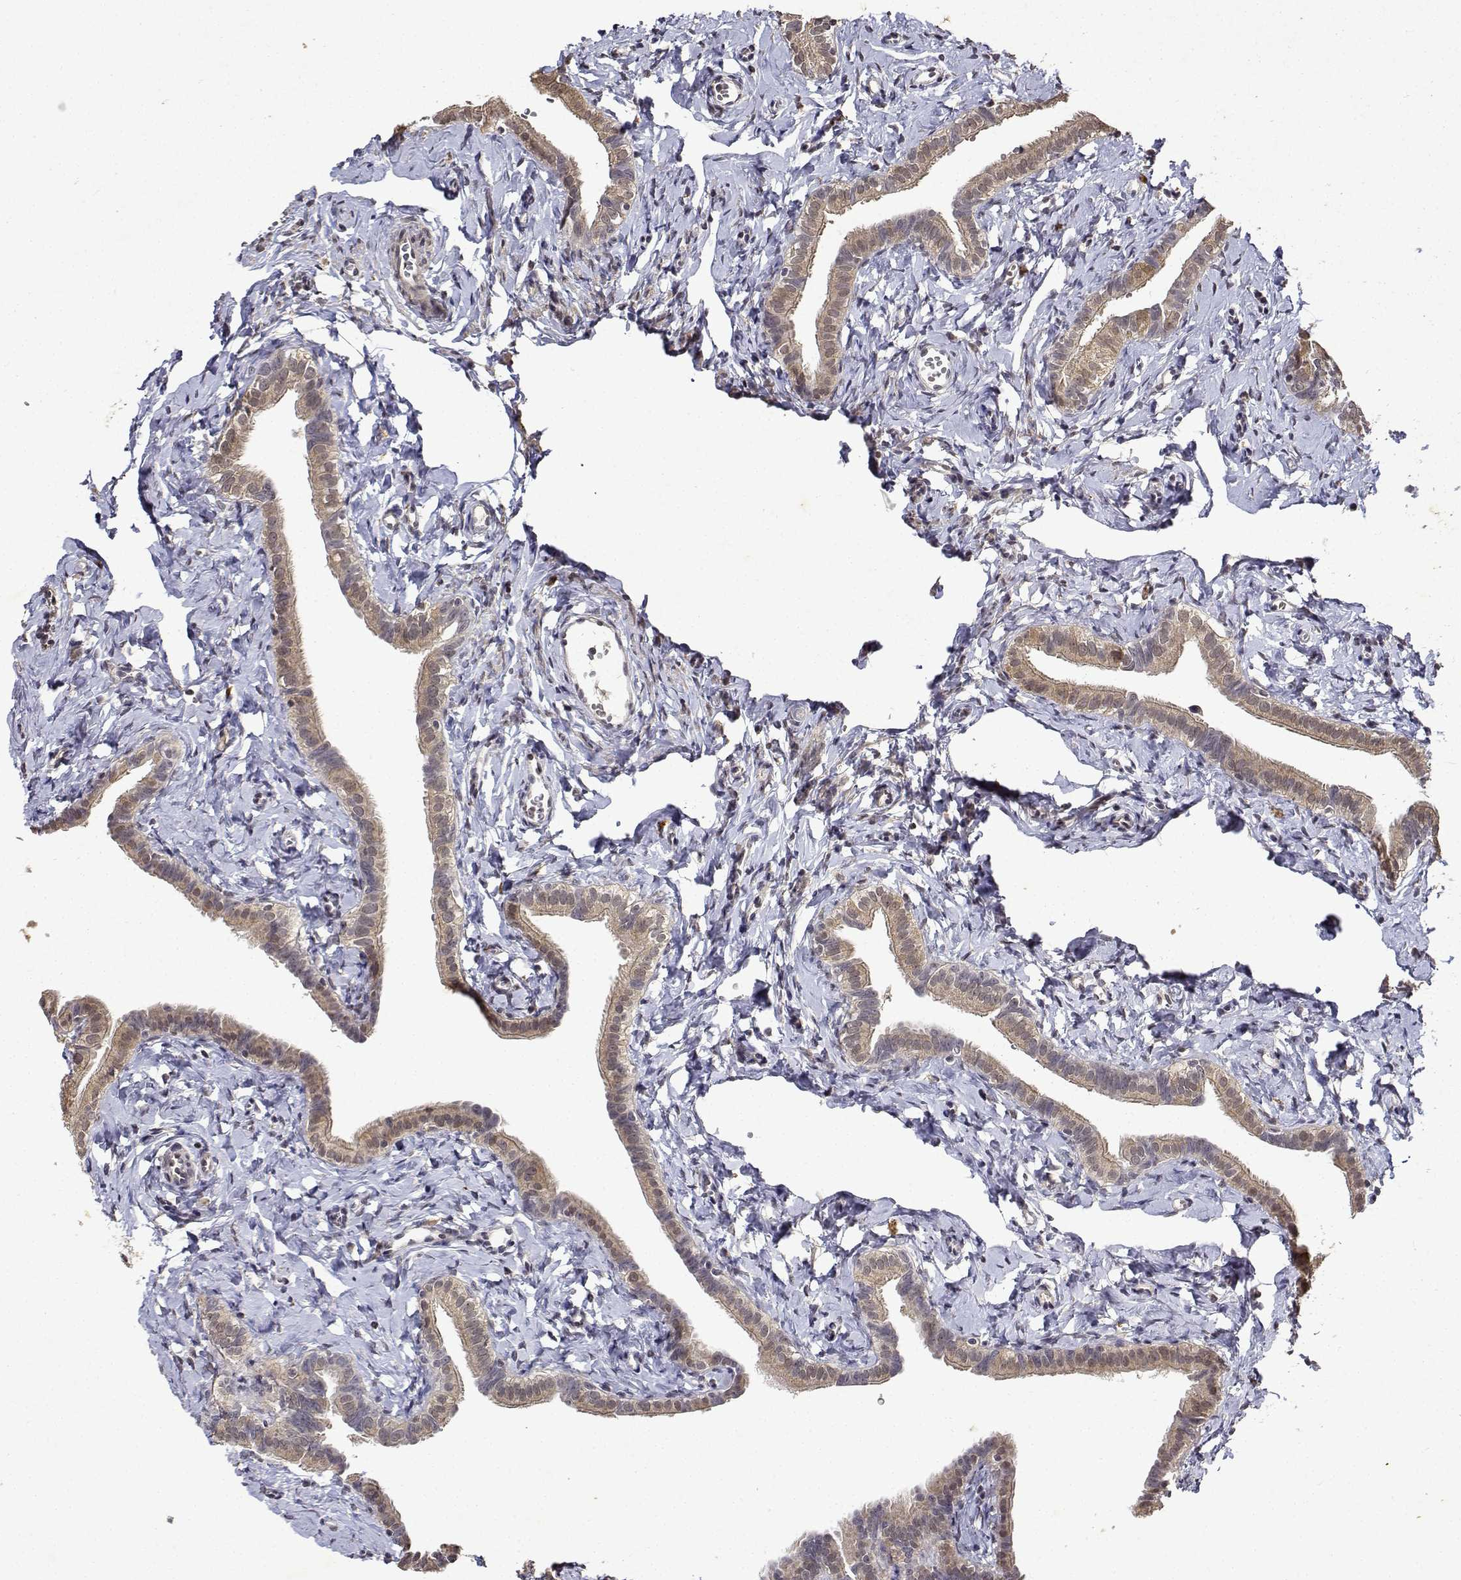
{"staining": {"intensity": "weak", "quantity": "25%-75%", "location": "cytoplasmic/membranous"}, "tissue": "fallopian tube", "cell_type": "Glandular cells", "image_type": "normal", "snomed": [{"axis": "morphology", "description": "Normal tissue, NOS"}, {"axis": "topography", "description": "Fallopian tube"}], "caption": "Normal fallopian tube was stained to show a protein in brown. There is low levels of weak cytoplasmic/membranous expression in about 25%-75% of glandular cells.", "gene": "BDNF", "patient": {"sex": "female", "age": 41}}